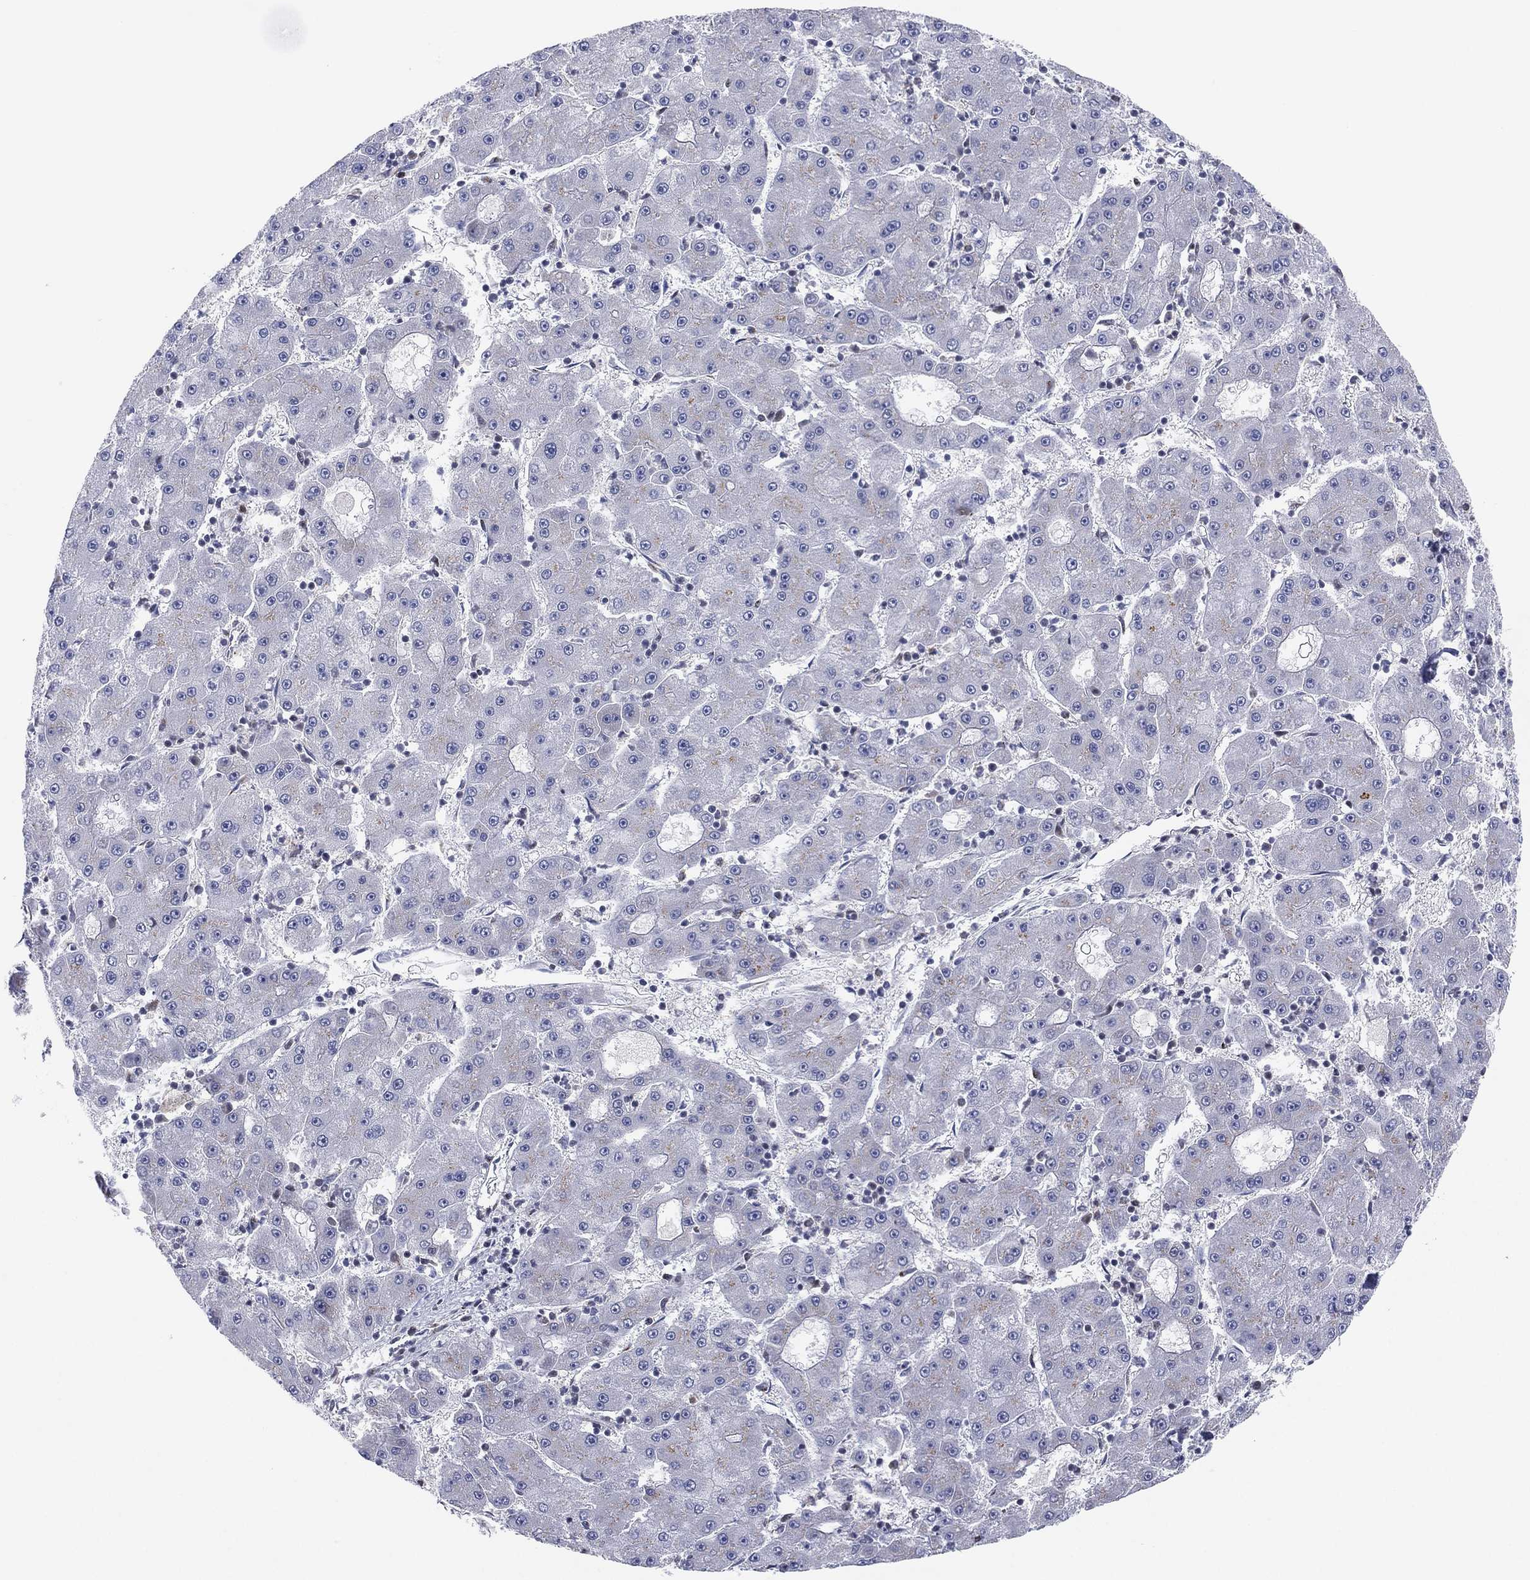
{"staining": {"intensity": "negative", "quantity": "none", "location": "none"}, "tissue": "liver cancer", "cell_type": "Tumor cells", "image_type": "cancer", "snomed": [{"axis": "morphology", "description": "Carcinoma, Hepatocellular, NOS"}, {"axis": "topography", "description": "Liver"}], "caption": "Immunohistochemistry of human liver cancer shows no positivity in tumor cells. (DAB IHC visualized using brightfield microscopy, high magnification).", "gene": "CD177", "patient": {"sex": "male", "age": 73}}